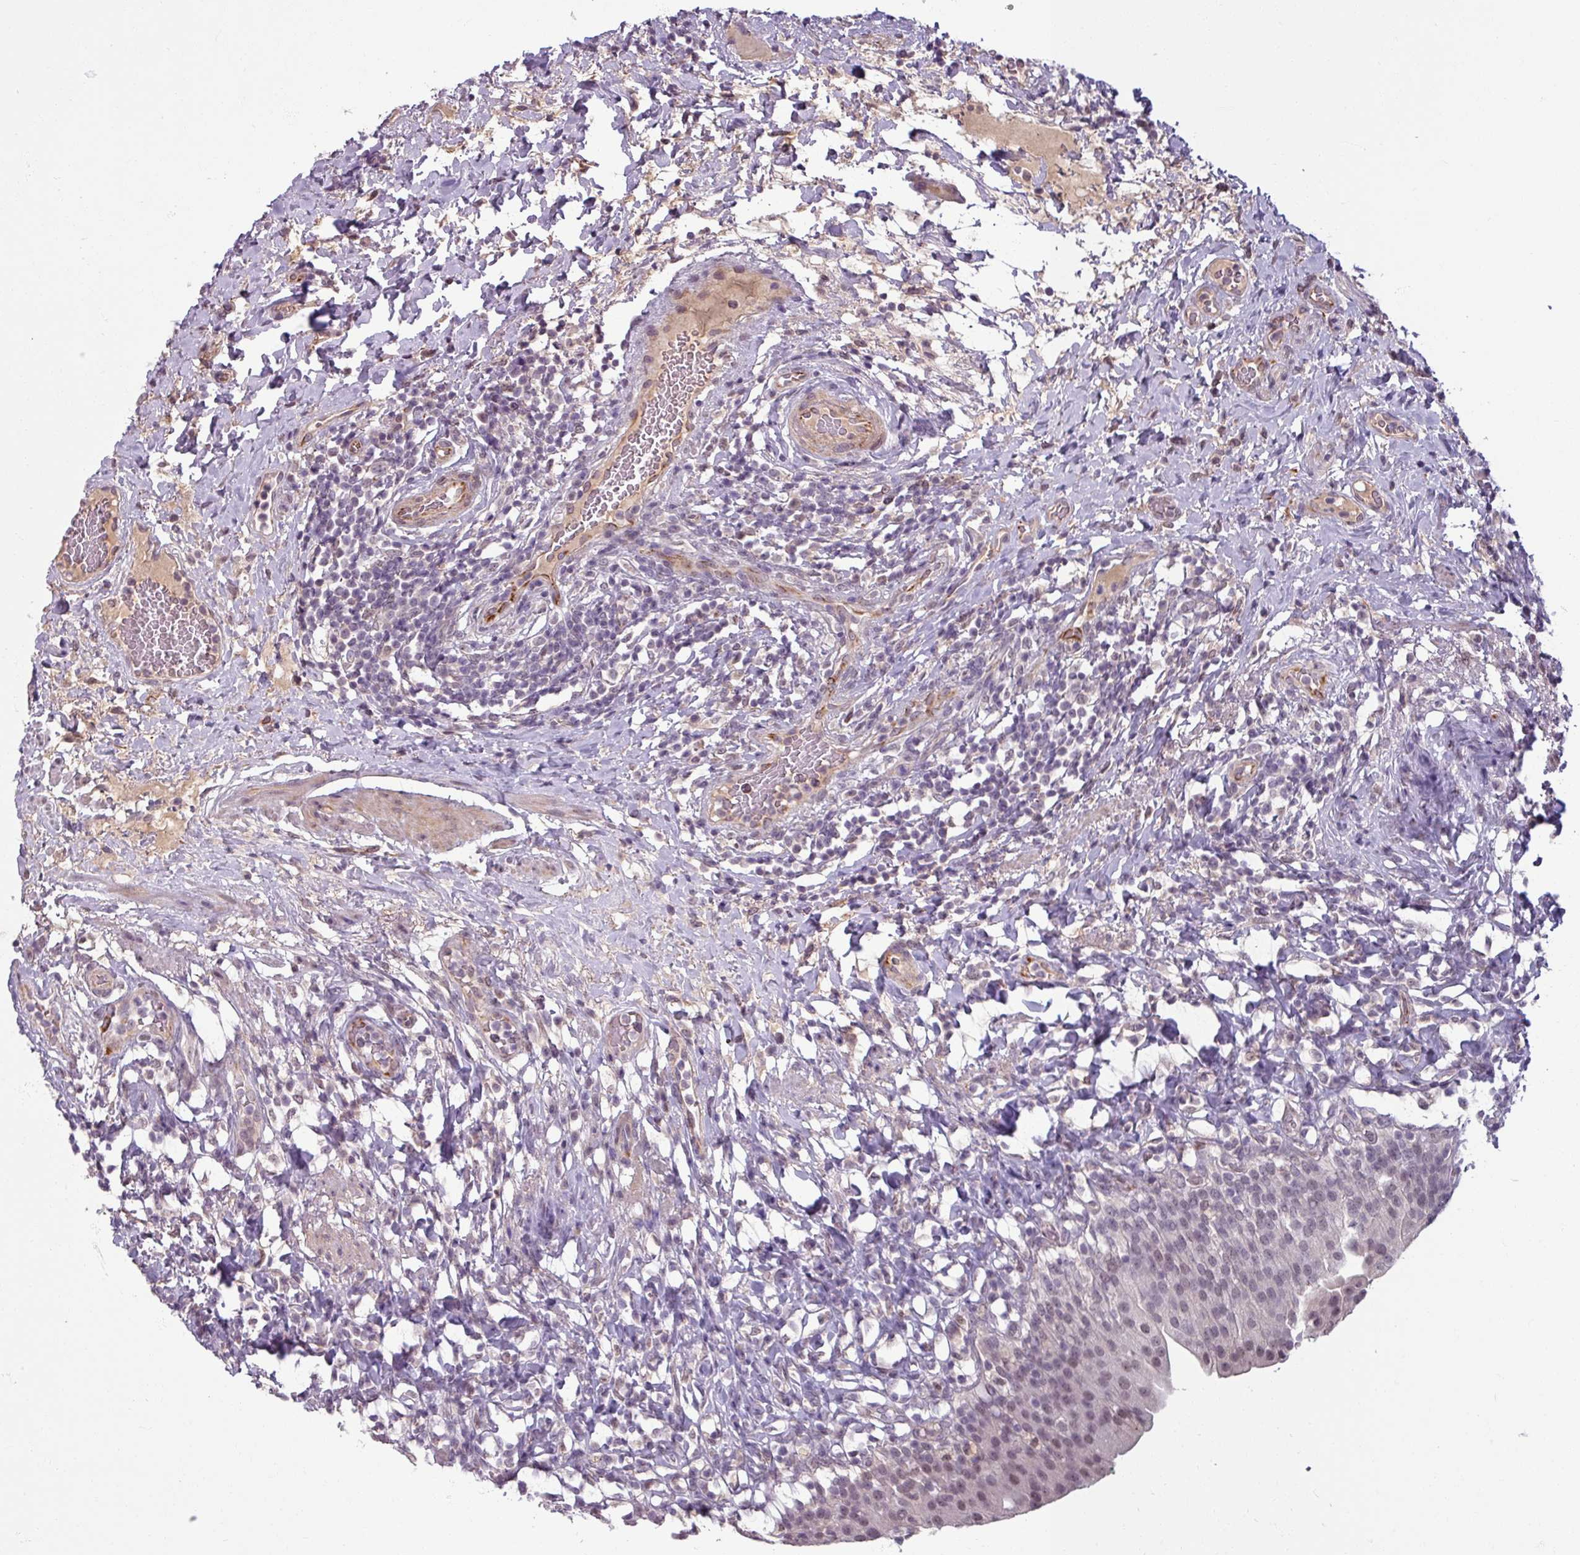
{"staining": {"intensity": "moderate", "quantity": ">75%", "location": "nuclear"}, "tissue": "urinary bladder", "cell_type": "Urothelial cells", "image_type": "normal", "snomed": [{"axis": "morphology", "description": "Normal tissue, NOS"}, {"axis": "morphology", "description": "Inflammation, NOS"}, {"axis": "topography", "description": "Urinary bladder"}], "caption": "Normal urinary bladder was stained to show a protein in brown. There is medium levels of moderate nuclear staining in approximately >75% of urothelial cells.", "gene": "UVSSA", "patient": {"sex": "male", "age": 64}}